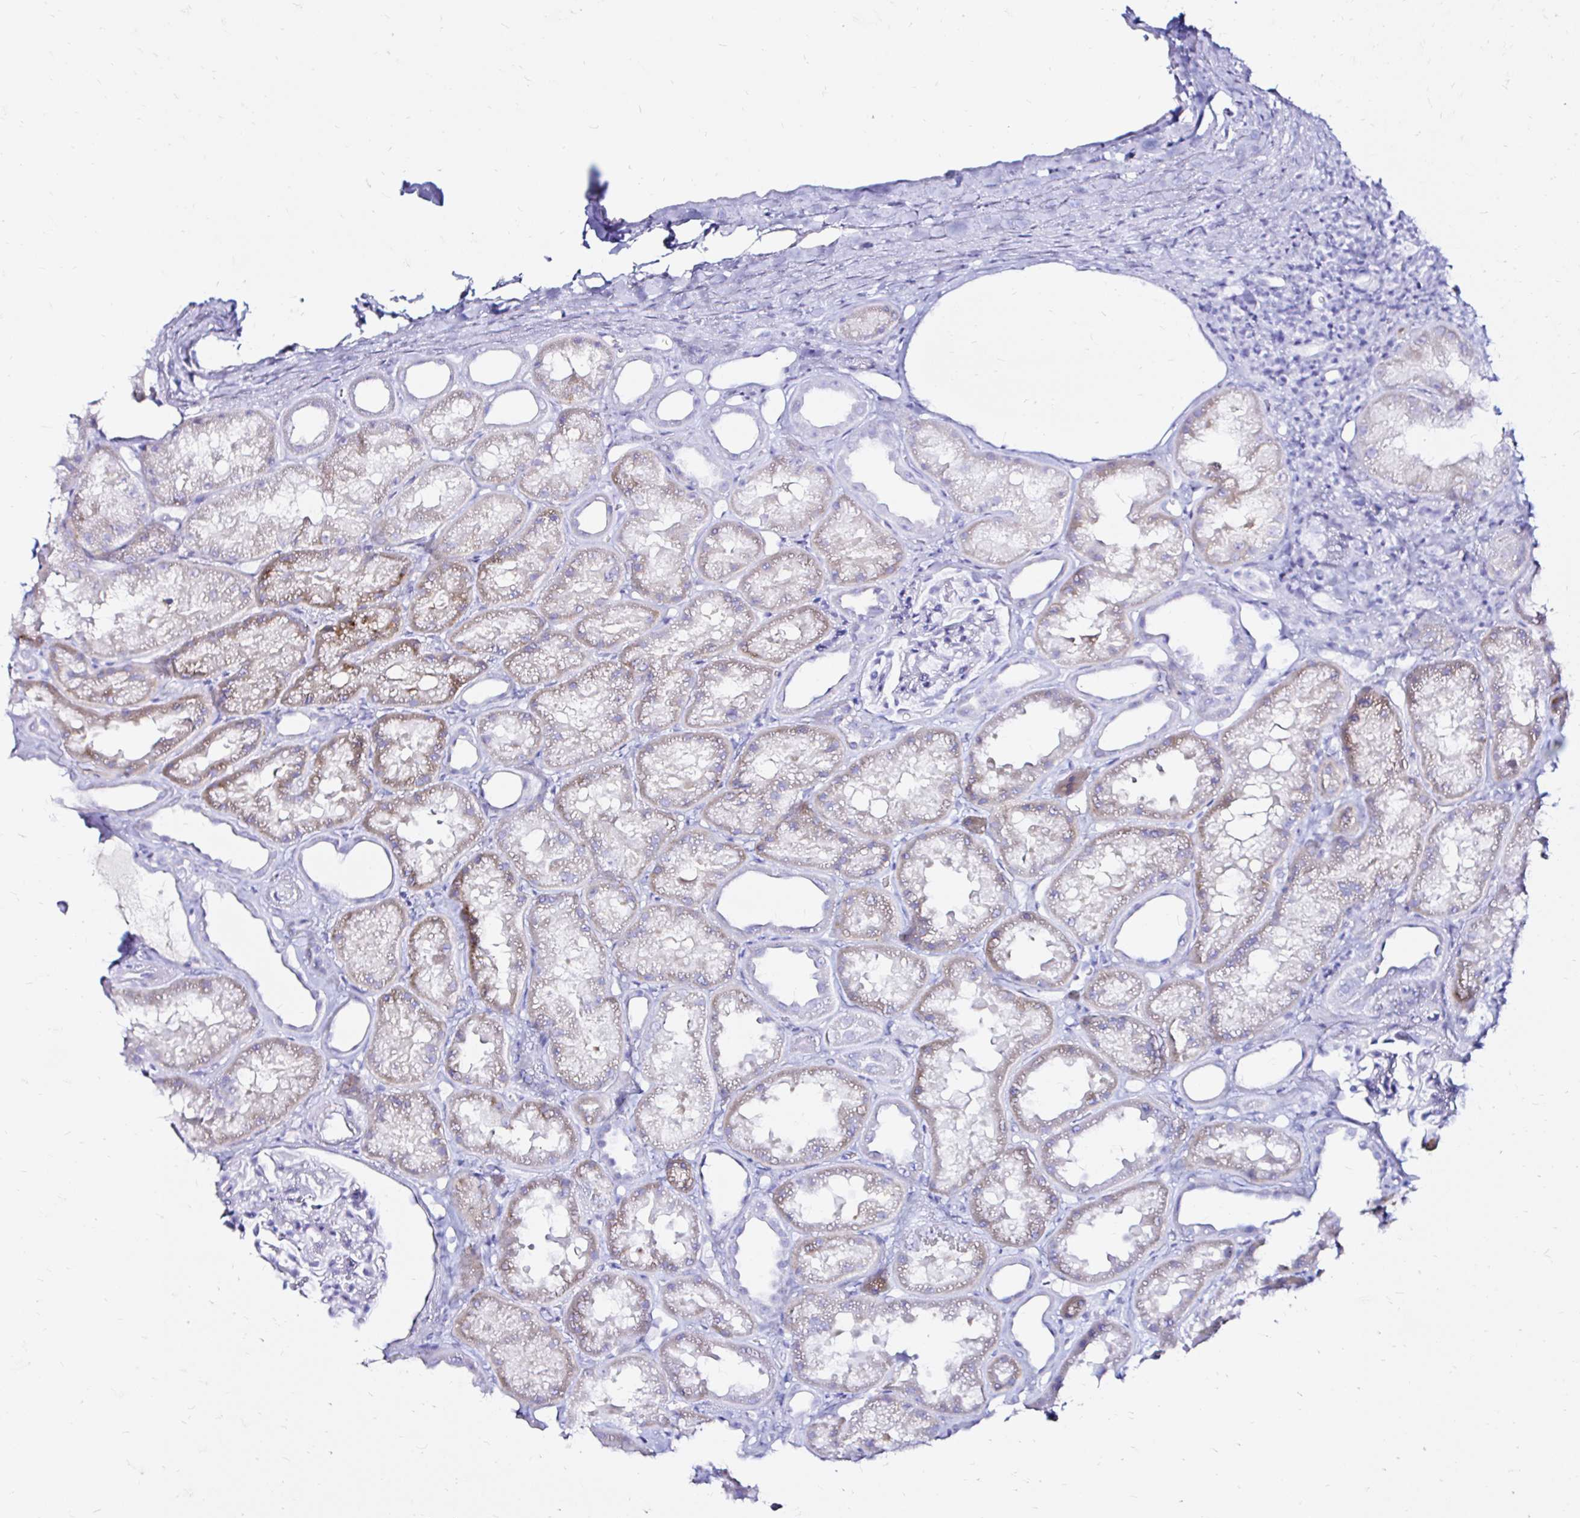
{"staining": {"intensity": "negative", "quantity": "none", "location": "none"}, "tissue": "kidney", "cell_type": "Cells in glomeruli", "image_type": "normal", "snomed": [{"axis": "morphology", "description": "Normal tissue, NOS"}, {"axis": "topography", "description": "Kidney"}], "caption": "The immunohistochemistry (IHC) histopathology image has no significant staining in cells in glomeruli of kidney.", "gene": "ZNF432", "patient": {"sex": "male", "age": 61}}